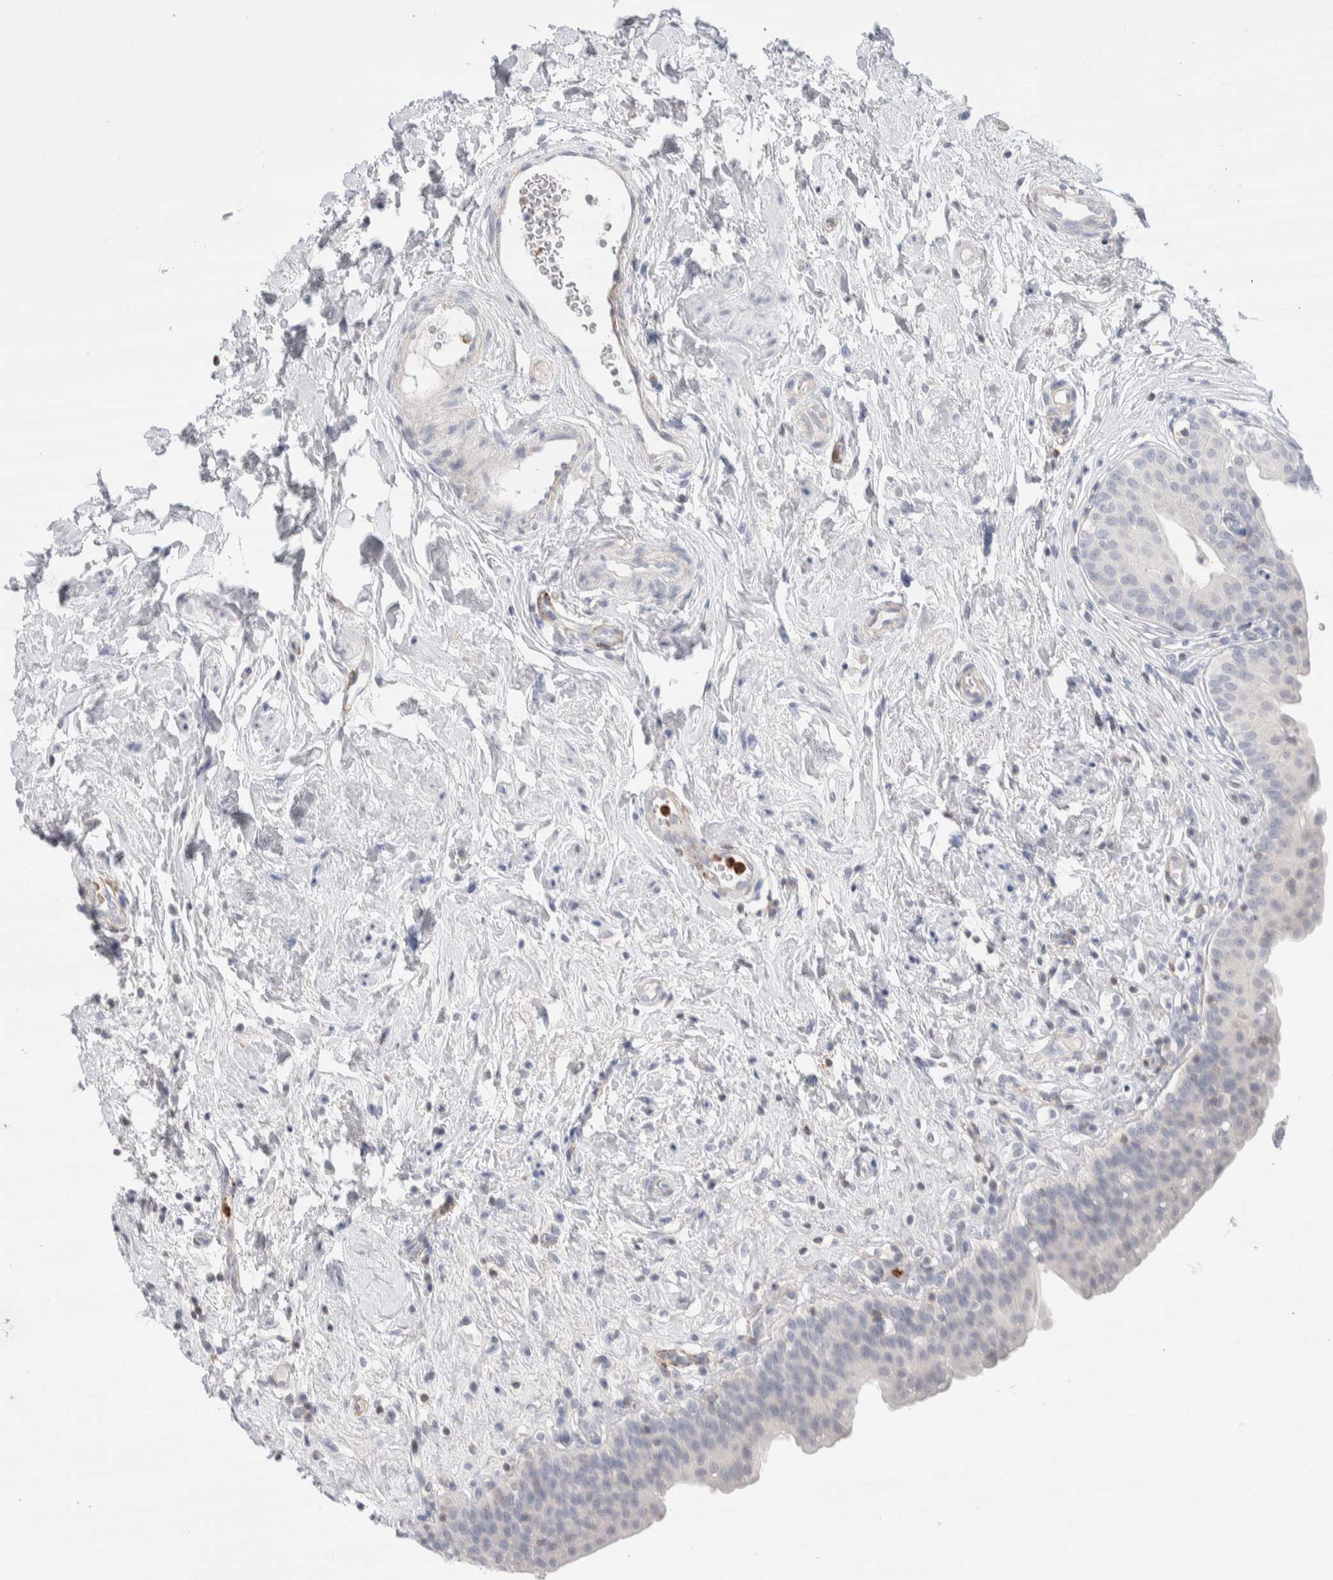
{"staining": {"intensity": "negative", "quantity": "none", "location": "none"}, "tissue": "urinary bladder", "cell_type": "Urothelial cells", "image_type": "normal", "snomed": [{"axis": "morphology", "description": "Normal tissue, NOS"}, {"axis": "topography", "description": "Urinary bladder"}], "caption": "Photomicrograph shows no protein expression in urothelial cells of unremarkable urinary bladder.", "gene": "SEPTIN4", "patient": {"sex": "male", "age": 83}}